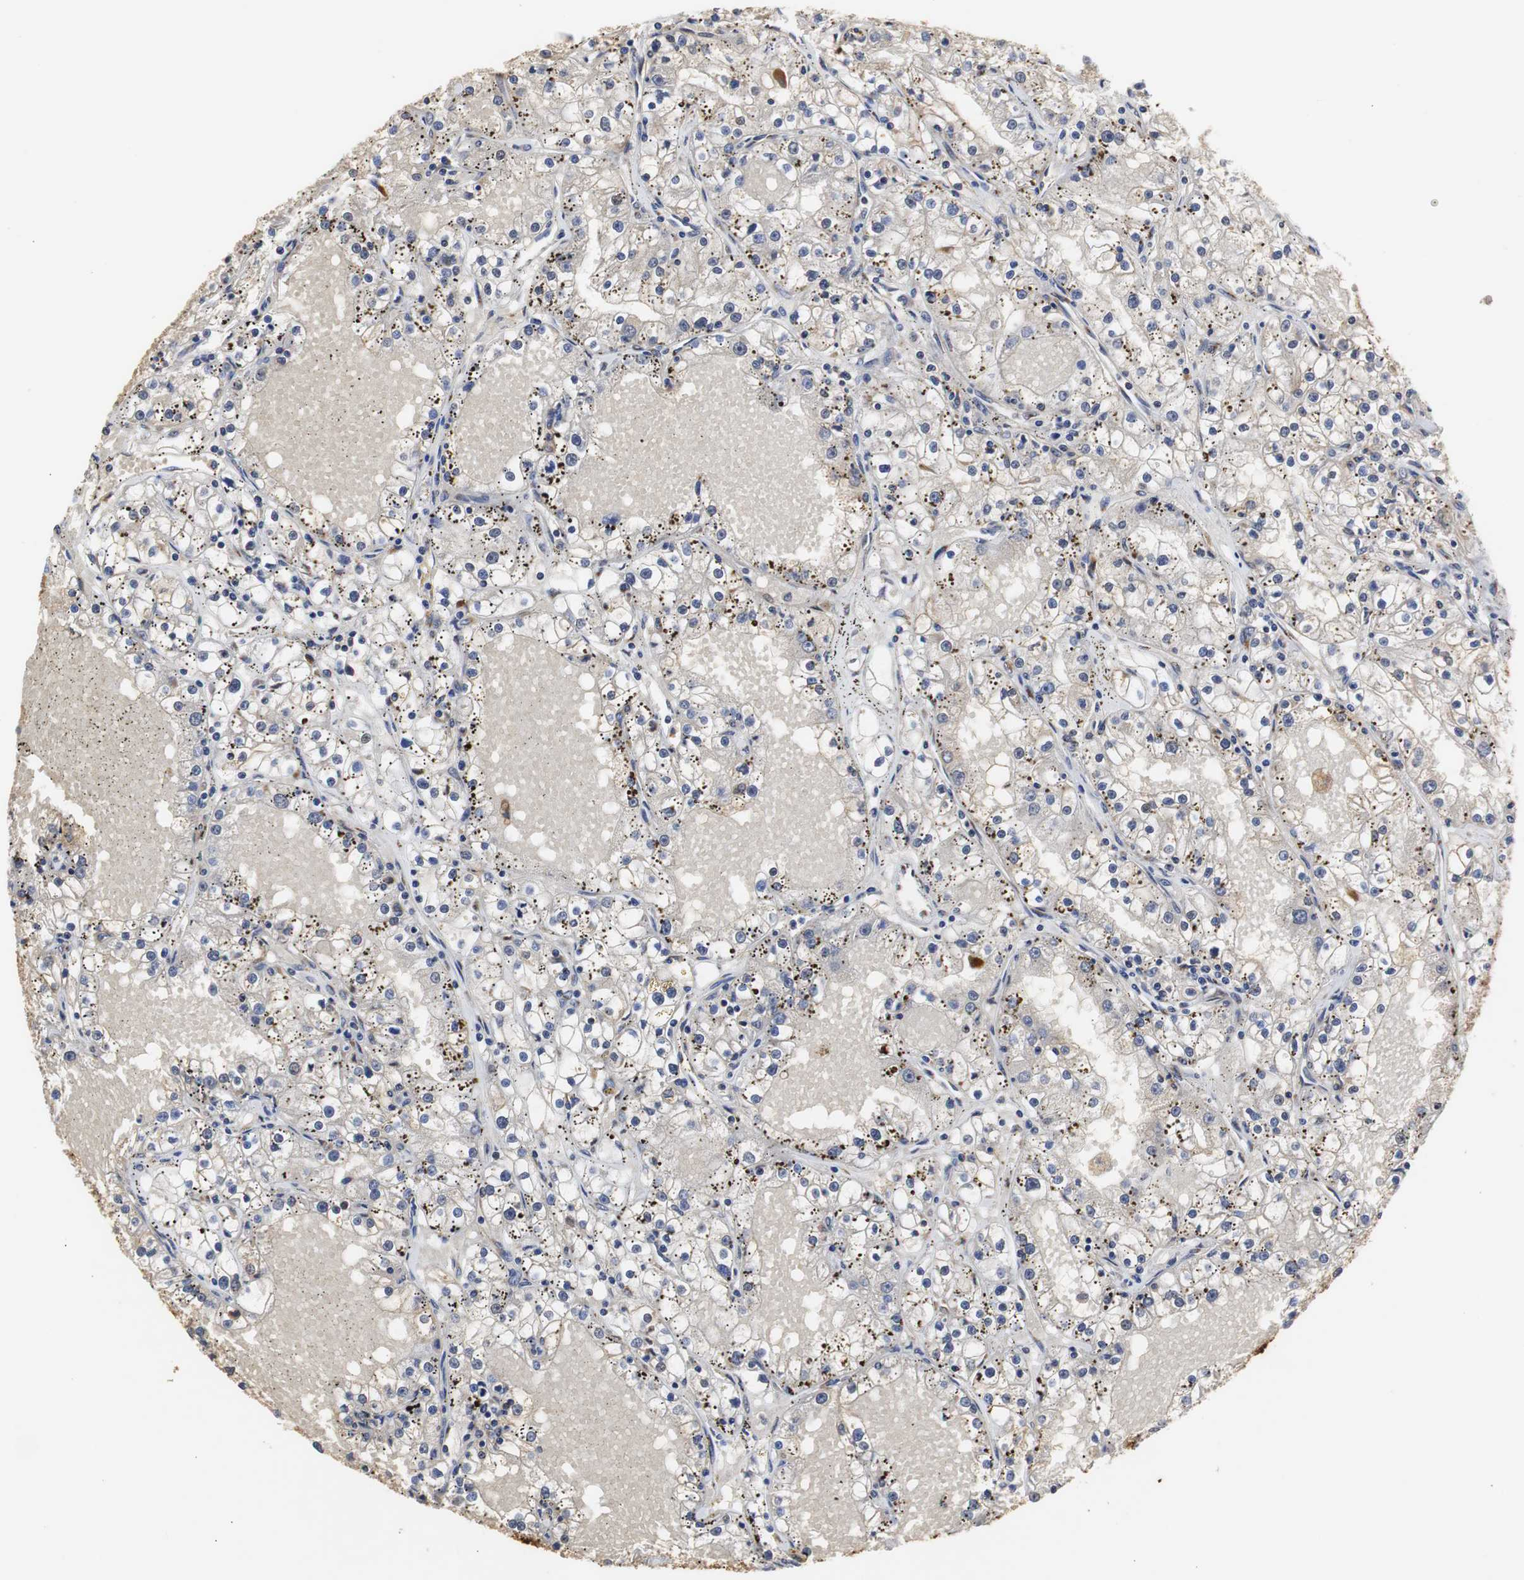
{"staining": {"intensity": "negative", "quantity": "none", "location": "none"}, "tissue": "renal cancer", "cell_type": "Tumor cells", "image_type": "cancer", "snomed": [{"axis": "morphology", "description": "Adenocarcinoma, NOS"}, {"axis": "topography", "description": "Kidney"}], "caption": "Protein analysis of renal cancer demonstrates no significant positivity in tumor cells.", "gene": "HSD17B10", "patient": {"sex": "male", "age": 56}}